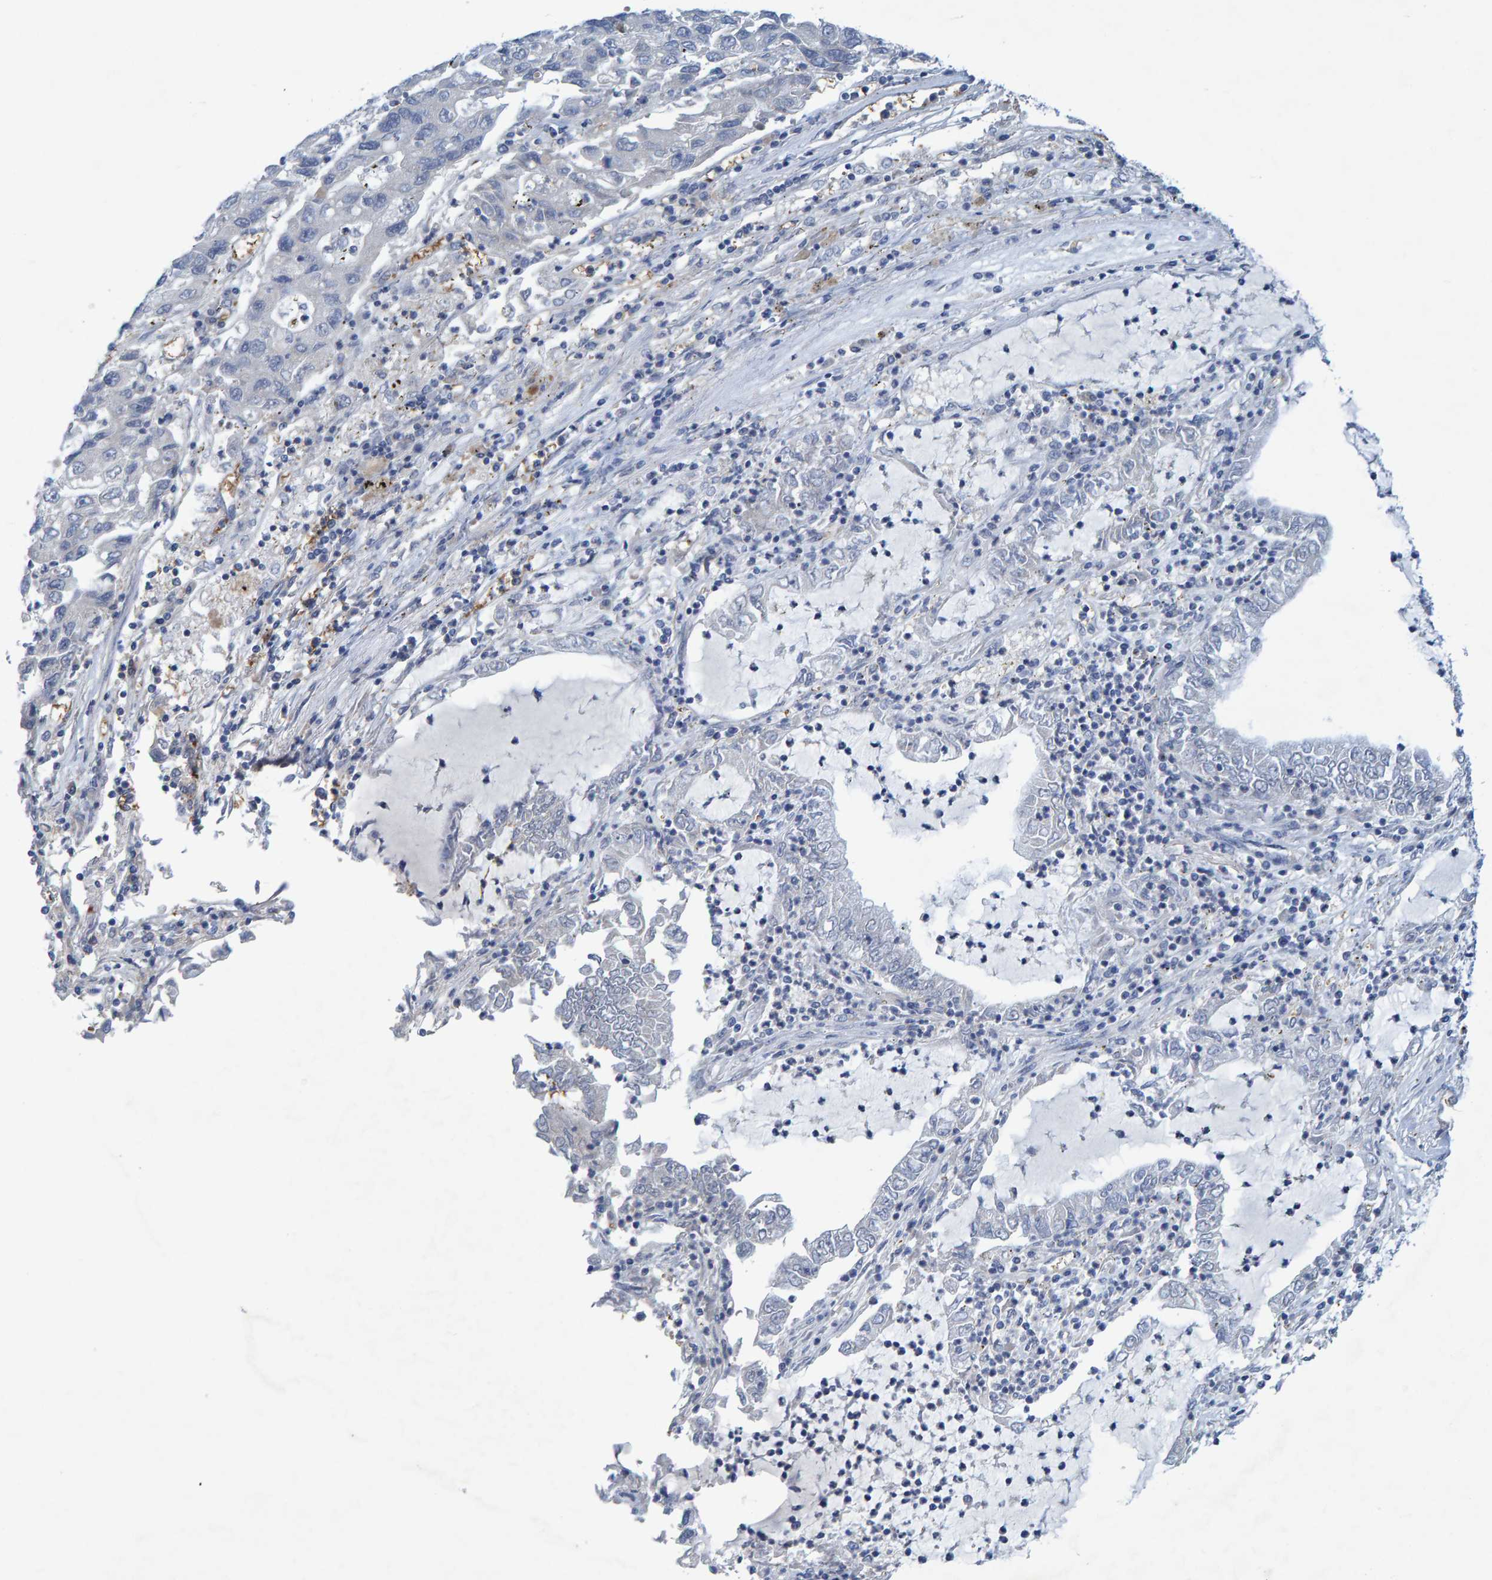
{"staining": {"intensity": "negative", "quantity": "none", "location": "none"}, "tissue": "lung cancer", "cell_type": "Tumor cells", "image_type": "cancer", "snomed": [{"axis": "morphology", "description": "Adenocarcinoma, NOS"}, {"axis": "topography", "description": "Lung"}], "caption": "Protein analysis of lung cancer (adenocarcinoma) demonstrates no significant staining in tumor cells.", "gene": "ALAD", "patient": {"sex": "female", "age": 51}}